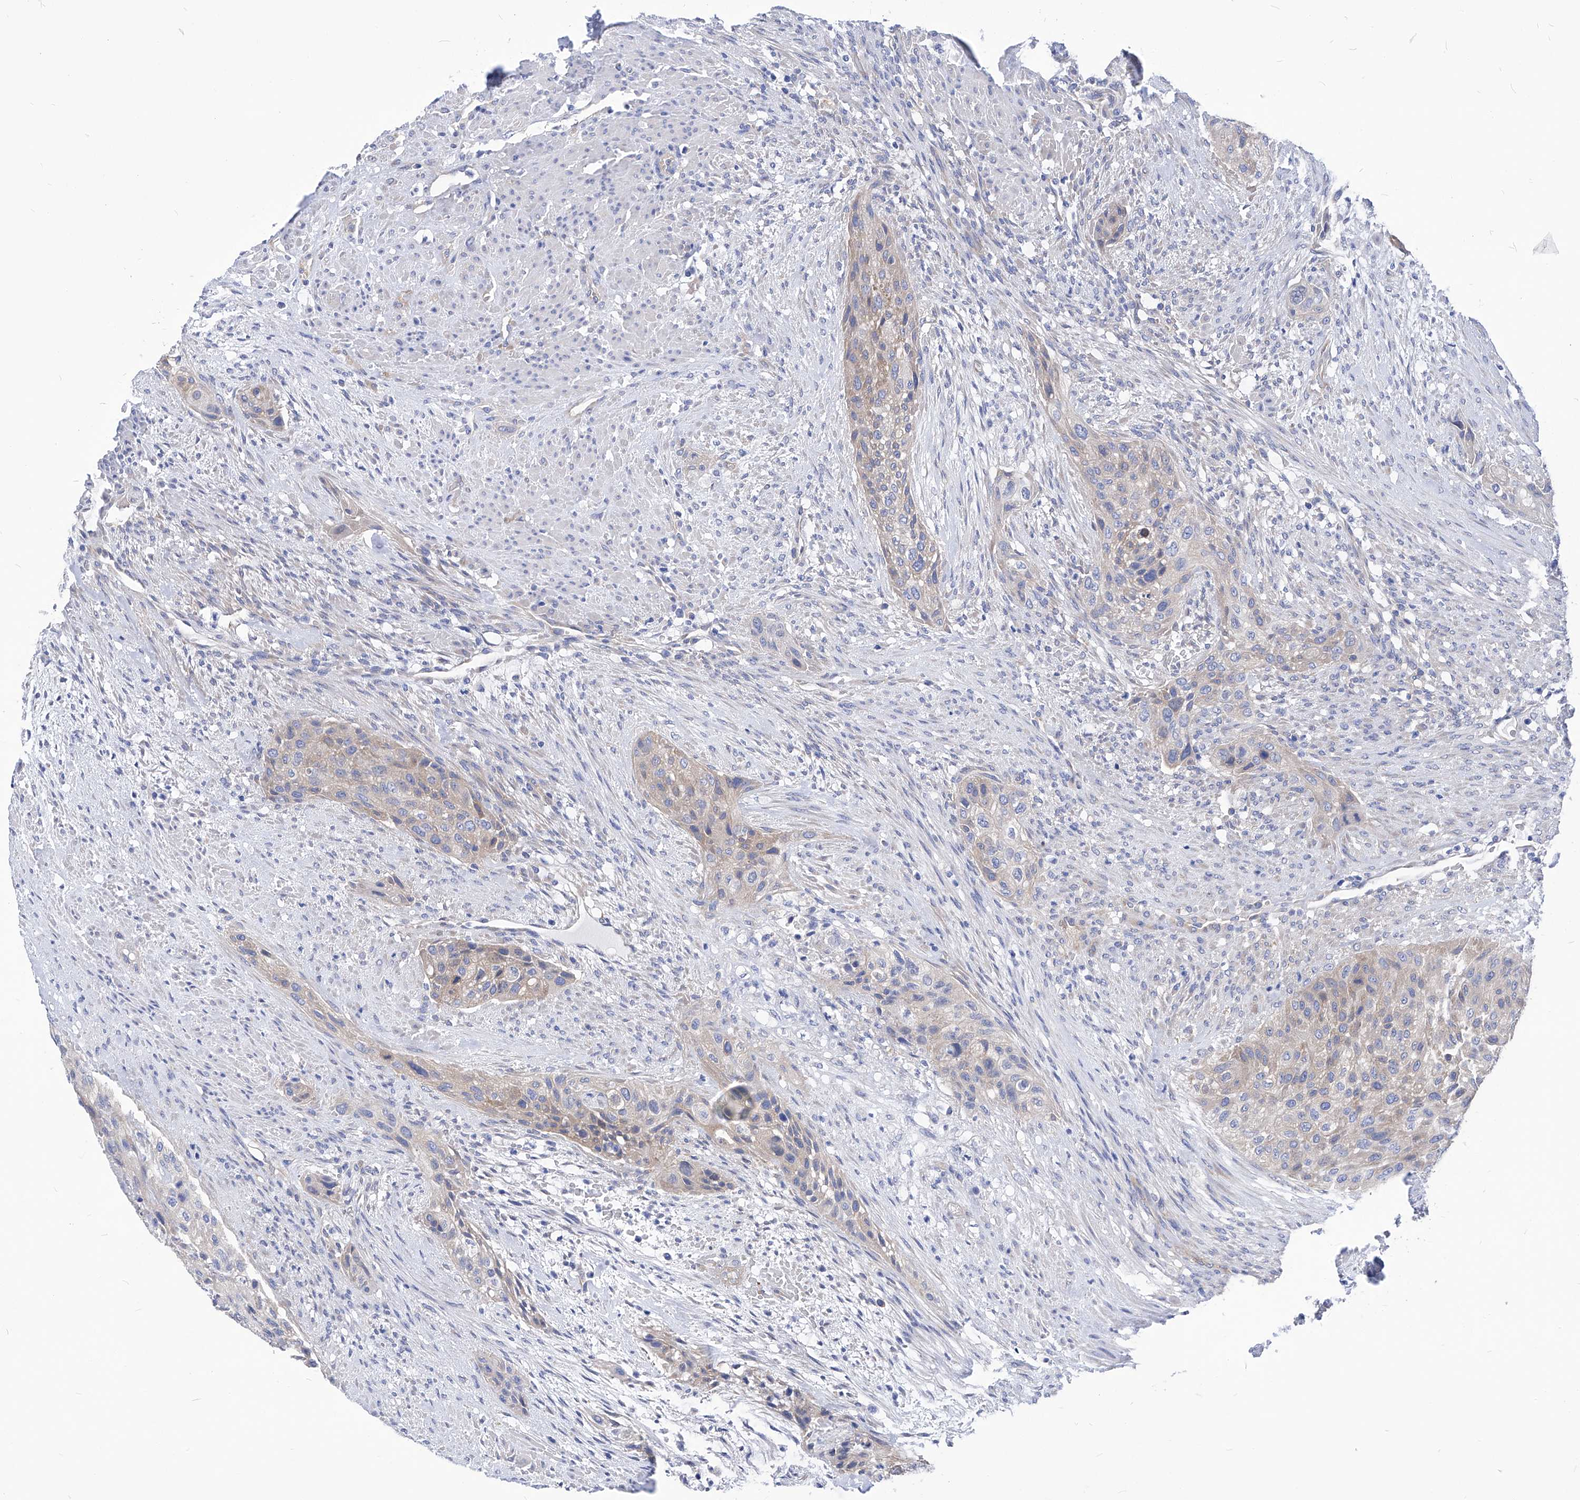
{"staining": {"intensity": "weak", "quantity": "<25%", "location": "cytoplasmic/membranous"}, "tissue": "urothelial cancer", "cell_type": "Tumor cells", "image_type": "cancer", "snomed": [{"axis": "morphology", "description": "Urothelial carcinoma, High grade"}, {"axis": "topography", "description": "Urinary bladder"}], "caption": "The histopathology image demonstrates no staining of tumor cells in urothelial cancer.", "gene": "XPNPEP1", "patient": {"sex": "male", "age": 35}}